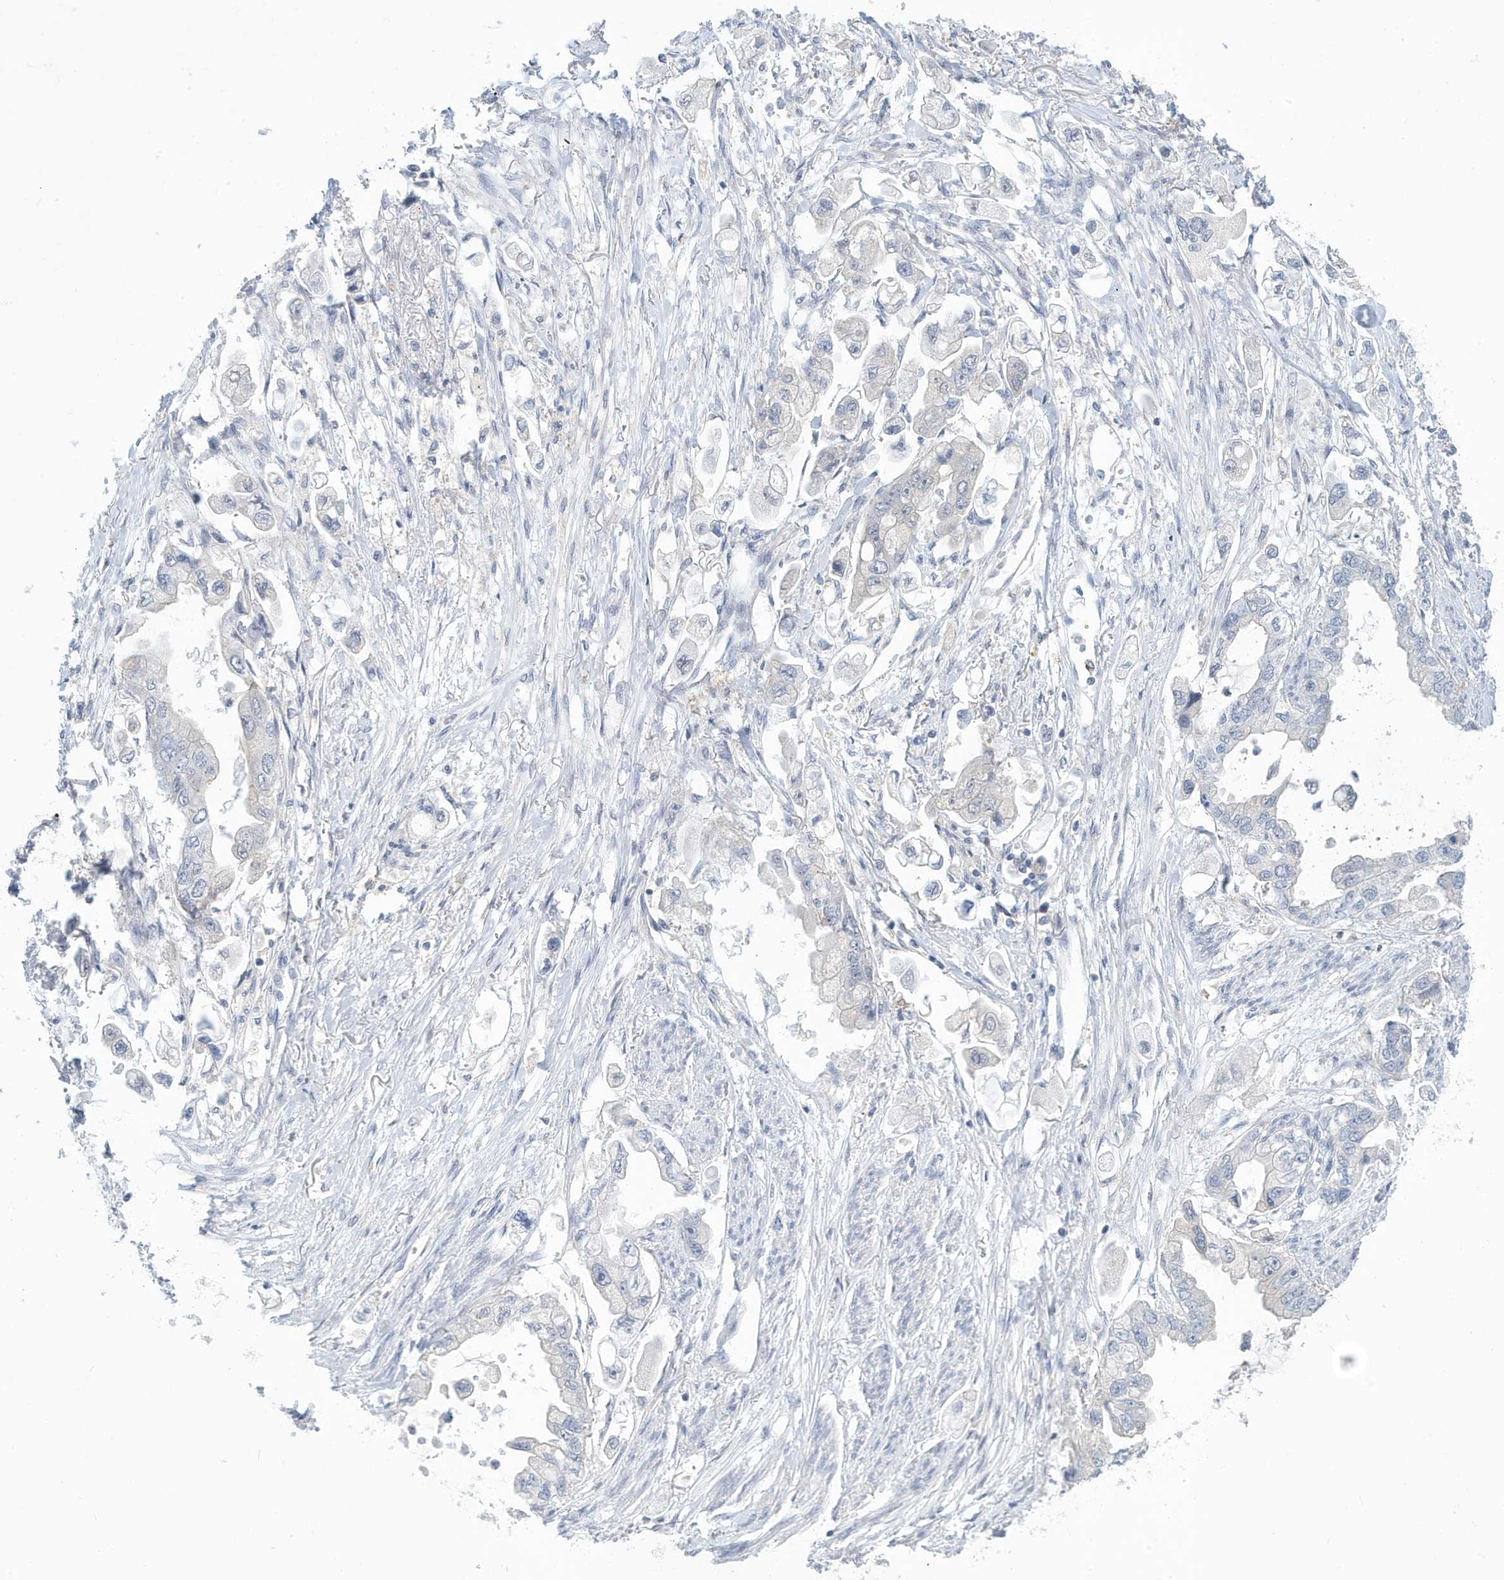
{"staining": {"intensity": "negative", "quantity": "none", "location": "none"}, "tissue": "stomach cancer", "cell_type": "Tumor cells", "image_type": "cancer", "snomed": [{"axis": "morphology", "description": "Adenocarcinoma, NOS"}, {"axis": "topography", "description": "Stomach"}], "caption": "Micrograph shows no protein staining in tumor cells of adenocarcinoma (stomach) tissue.", "gene": "VTA1", "patient": {"sex": "male", "age": 62}}